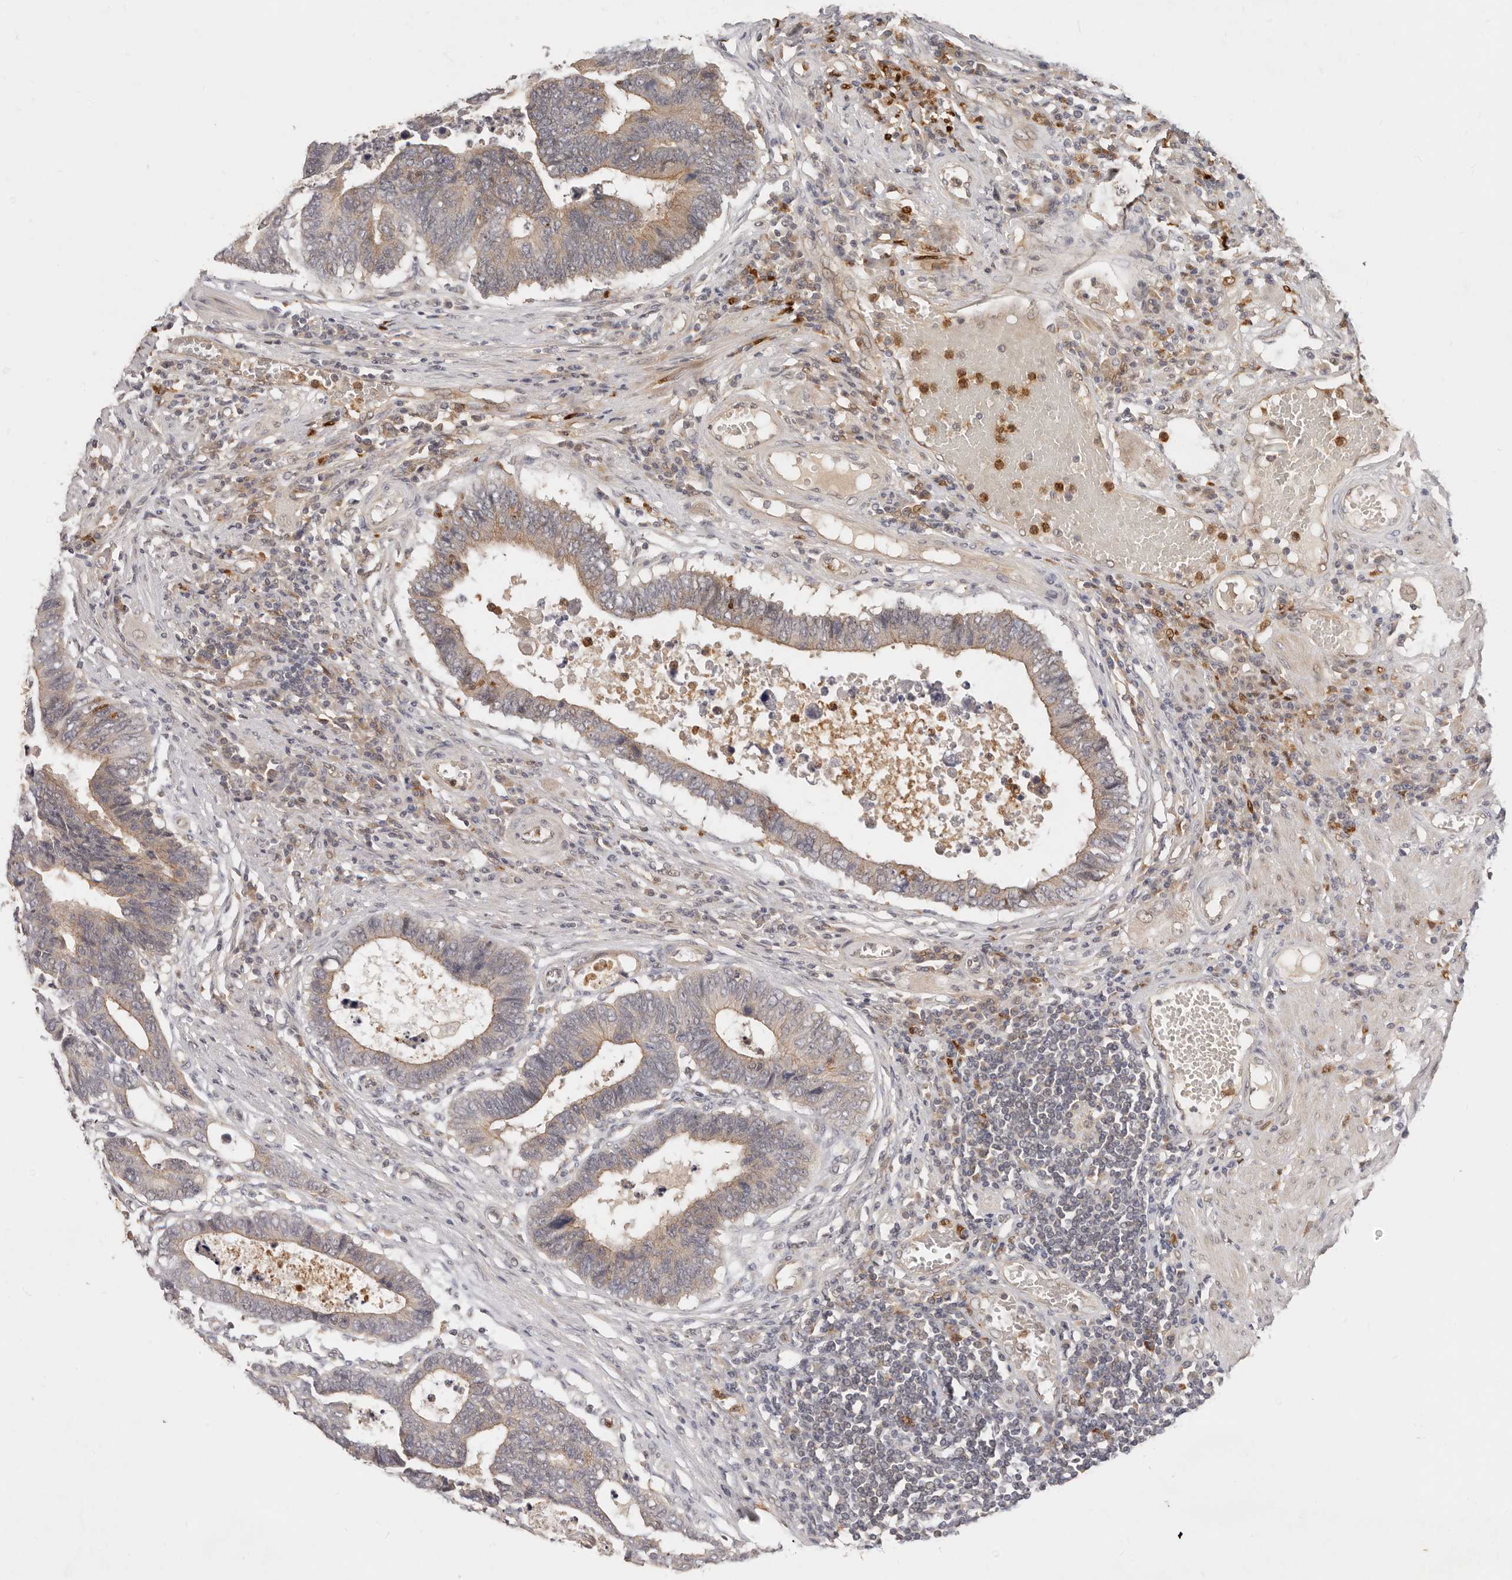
{"staining": {"intensity": "moderate", "quantity": ">75%", "location": "cytoplasmic/membranous,nuclear"}, "tissue": "colorectal cancer", "cell_type": "Tumor cells", "image_type": "cancer", "snomed": [{"axis": "morphology", "description": "Adenocarcinoma, NOS"}, {"axis": "topography", "description": "Rectum"}], "caption": "This micrograph reveals IHC staining of human colorectal cancer, with medium moderate cytoplasmic/membranous and nuclear staining in about >75% of tumor cells.", "gene": "USP49", "patient": {"sex": "male", "age": 84}}